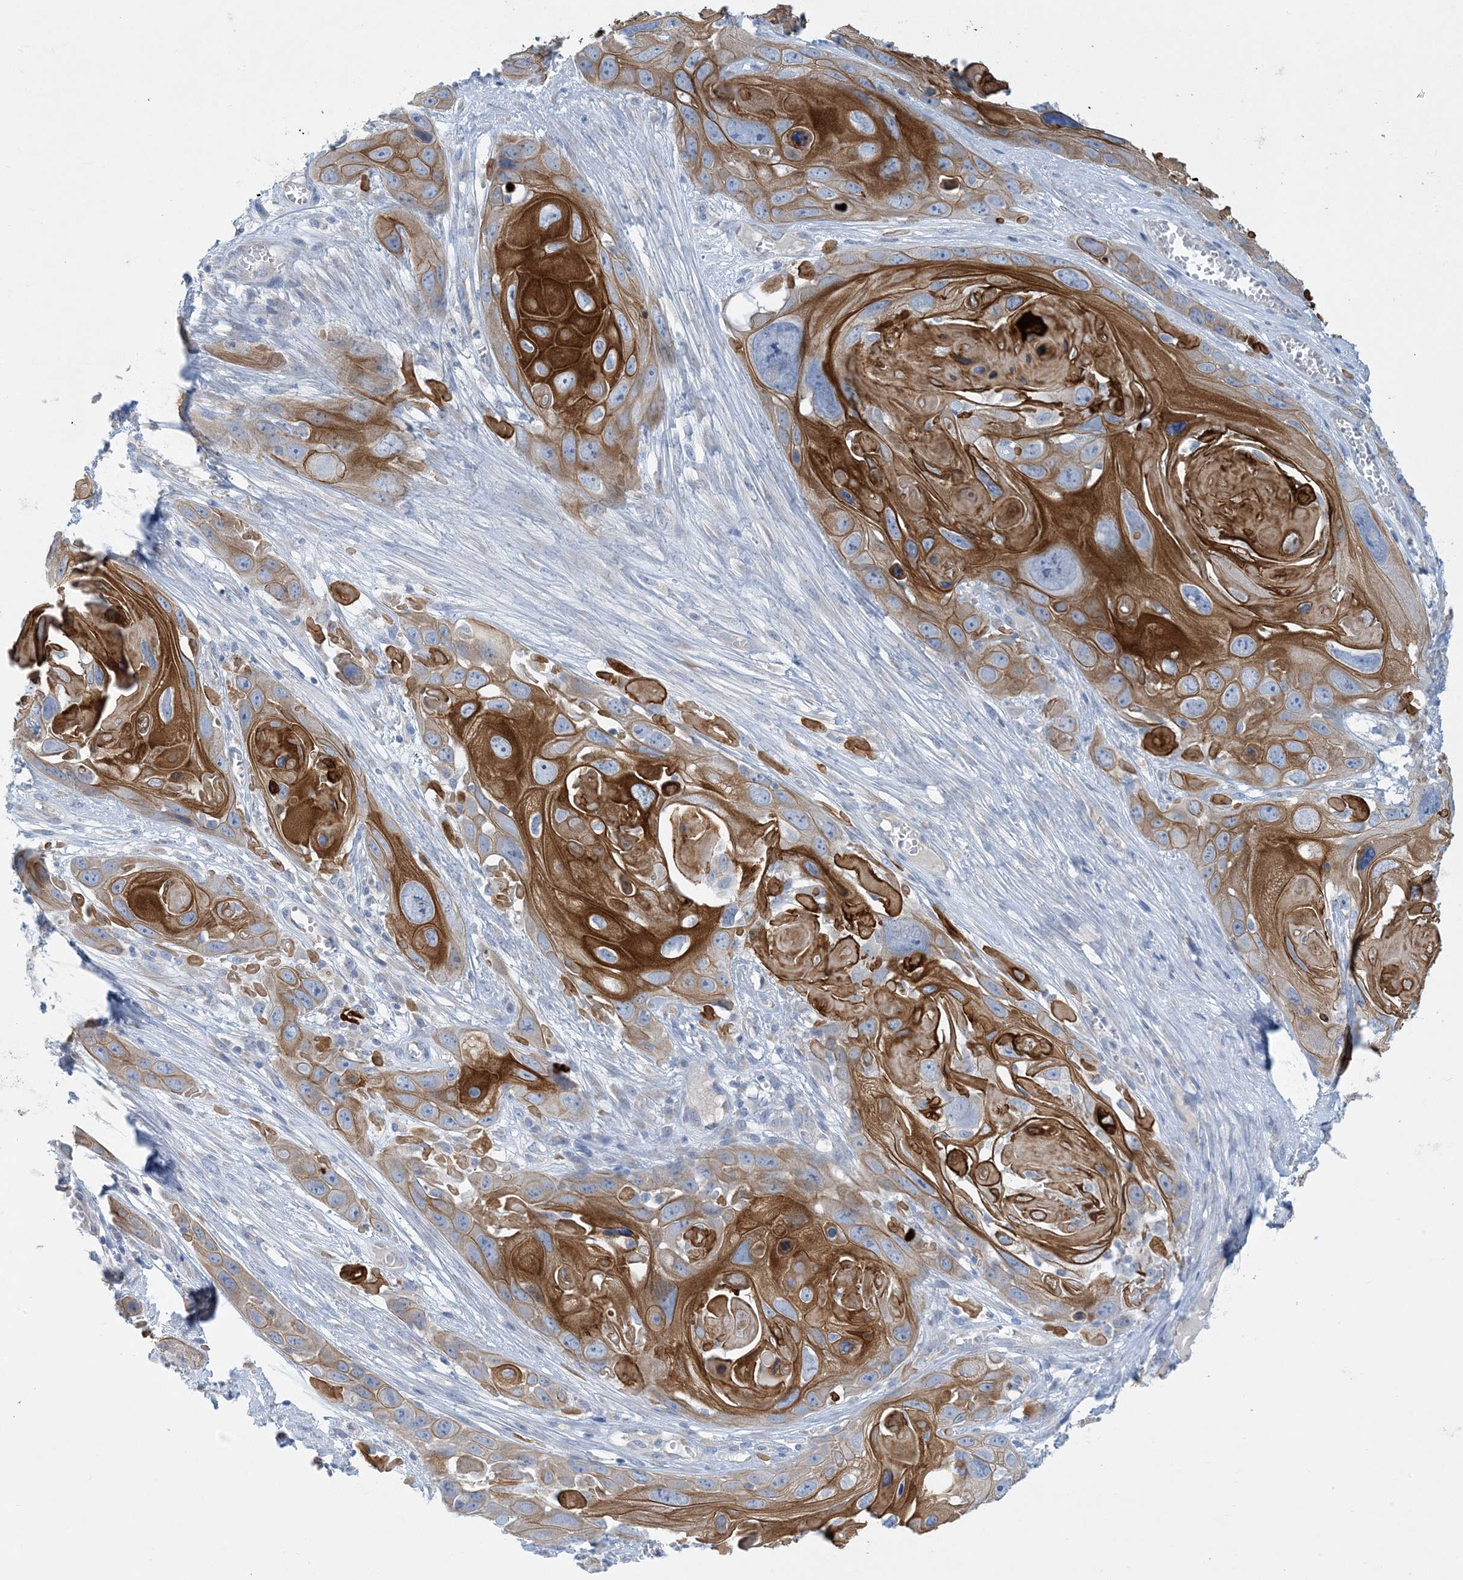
{"staining": {"intensity": "strong", "quantity": ">75%", "location": "cytoplasmic/membranous"}, "tissue": "skin cancer", "cell_type": "Tumor cells", "image_type": "cancer", "snomed": [{"axis": "morphology", "description": "Squamous cell carcinoma, NOS"}, {"axis": "topography", "description": "Skin"}], "caption": "This image reveals immunohistochemistry staining of human skin cancer (squamous cell carcinoma), with high strong cytoplasmic/membranous positivity in approximately >75% of tumor cells.", "gene": "ZCCHC18", "patient": {"sex": "male", "age": 55}}